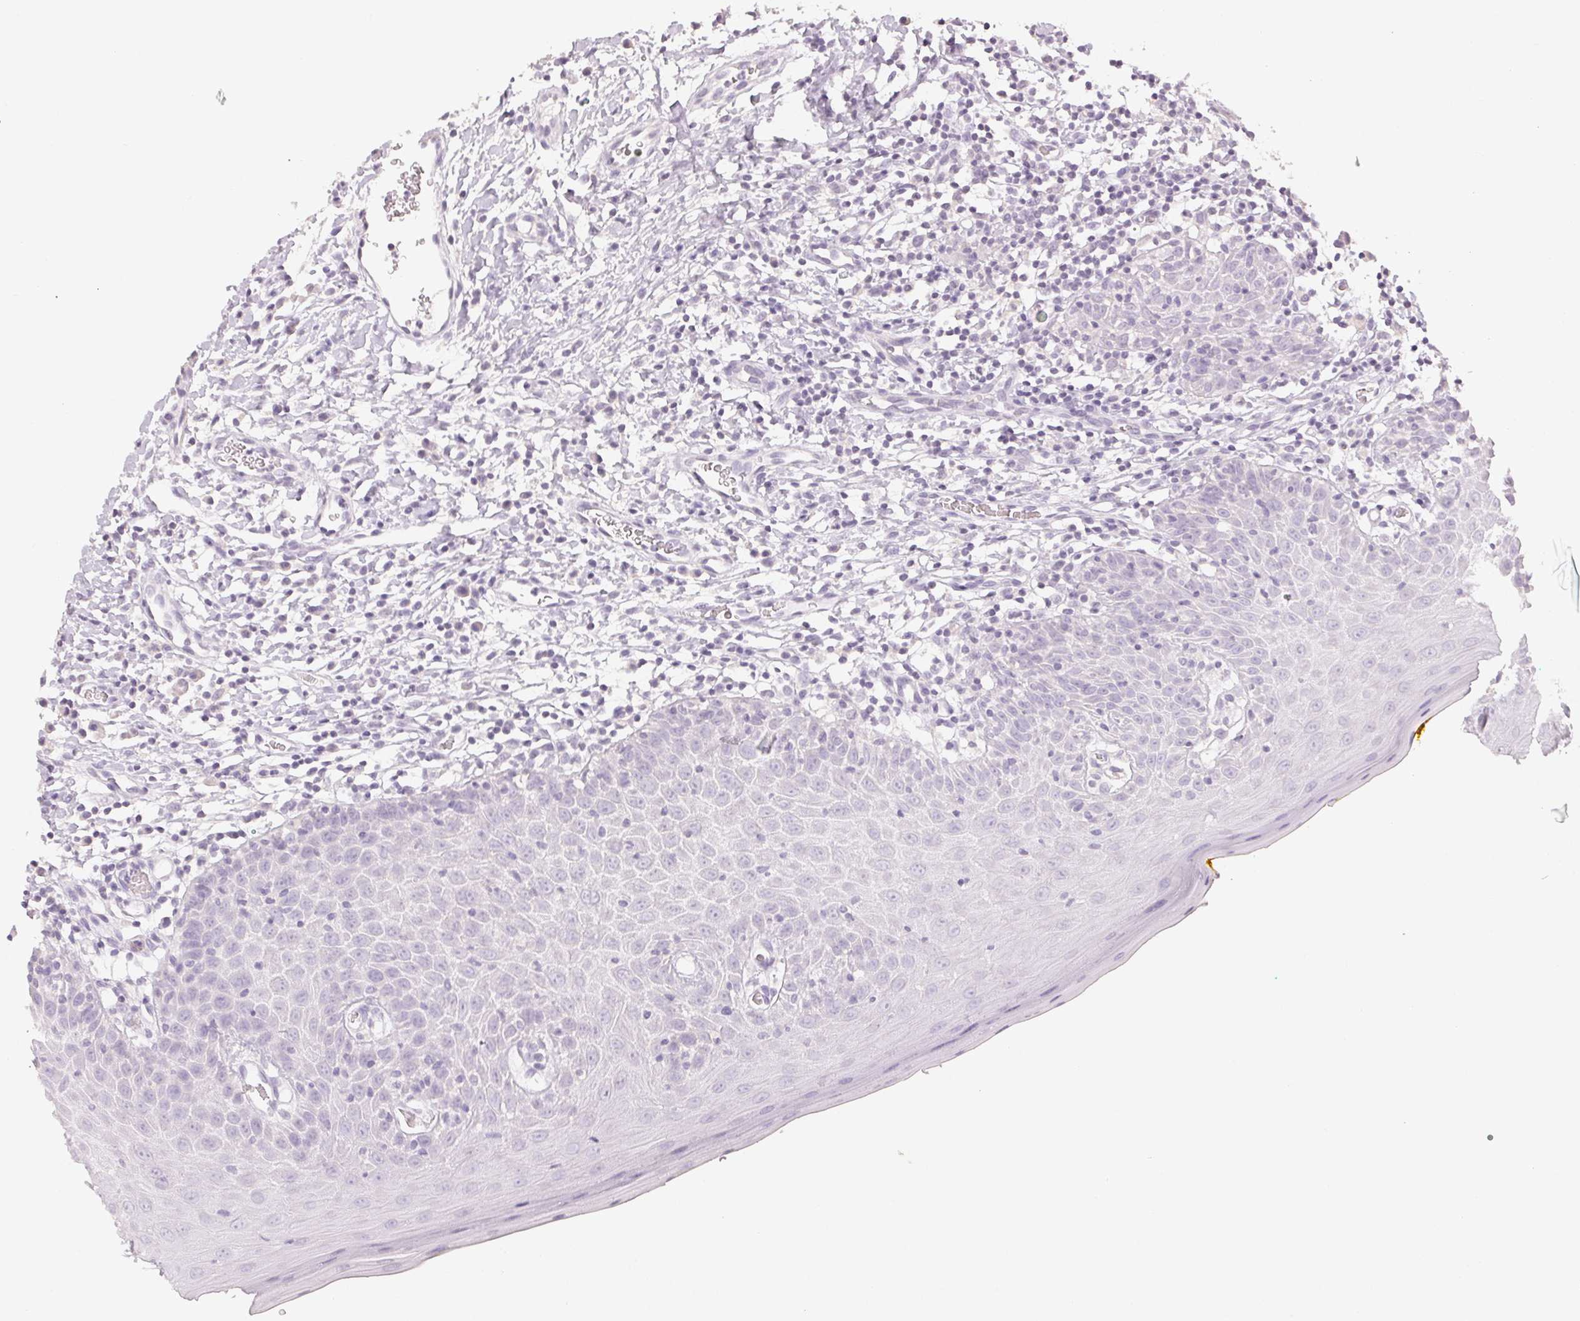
{"staining": {"intensity": "negative", "quantity": "none", "location": "none"}, "tissue": "oral mucosa", "cell_type": "Squamous epithelial cells", "image_type": "normal", "snomed": [{"axis": "morphology", "description": "Normal tissue, NOS"}, {"axis": "topography", "description": "Oral tissue"}, {"axis": "topography", "description": "Tounge, NOS"}], "caption": "Human oral mucosa stained for a protein using immunohistochemistry displays no expression in squamous epithelial cells.", "gene": "LVRN", "patient": {"sex": "female", "age": 58}}